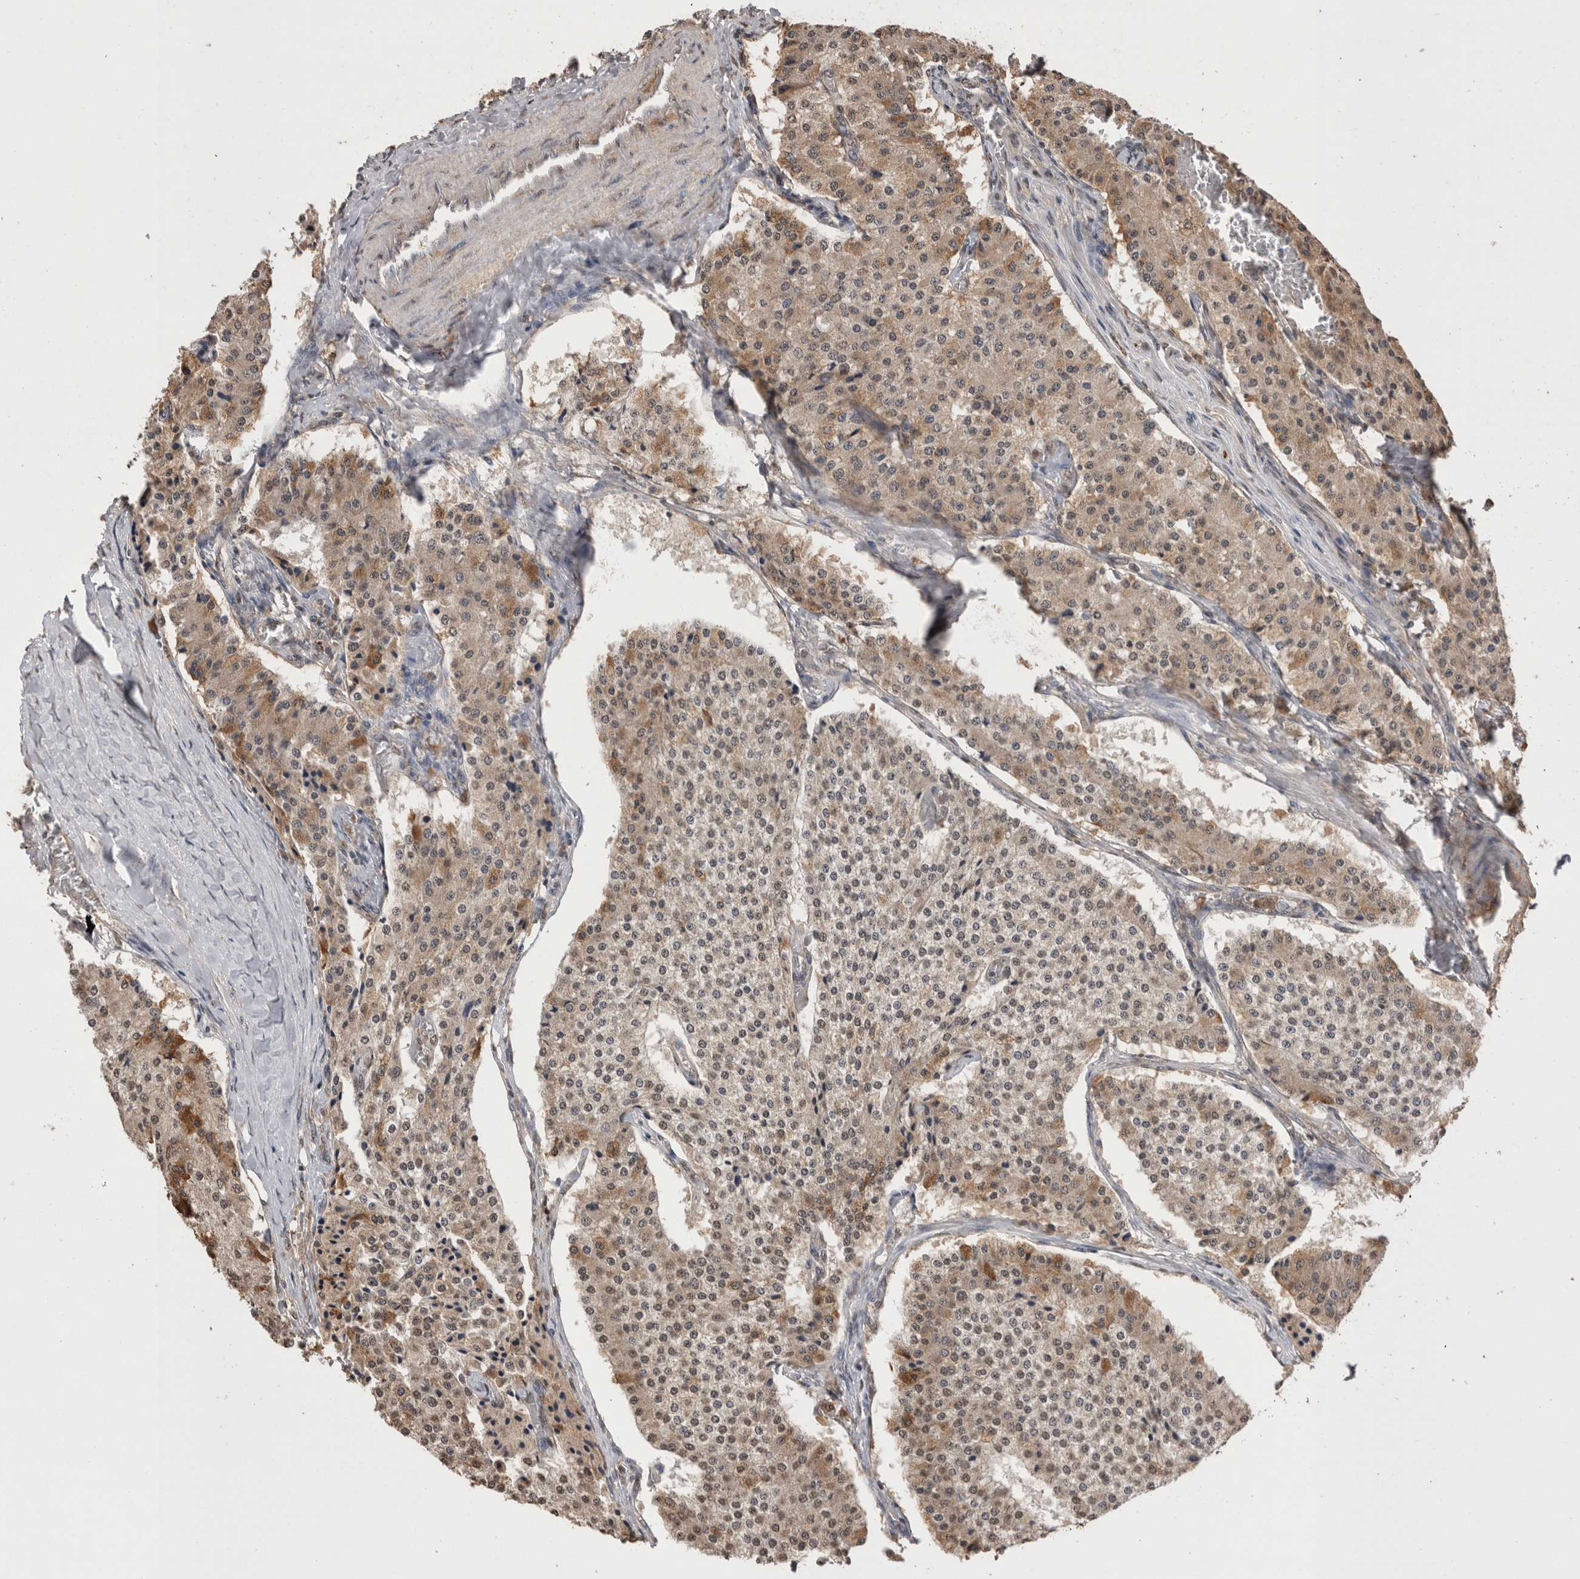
{"staining": {"intensity": "weak", "quantity": ">75%", "location": "cytoplasmic/membranous"}, "tissue": "carcinoid", "cell_type": "Tumor cells", "image_type": "cancer", "snomed": [{"axis": "morphology", "description": "Carcinoid, malignant, NOS"}, {"axis": "topography", "description": "Colon"}], "caption": "A photomicrograph of carcinoid stained for a protein reveals weak cytoplasmic/membranous brown staining in tumor cells.", "gene": "GRK5", "patient": {"sex": "female", "age": 52}}